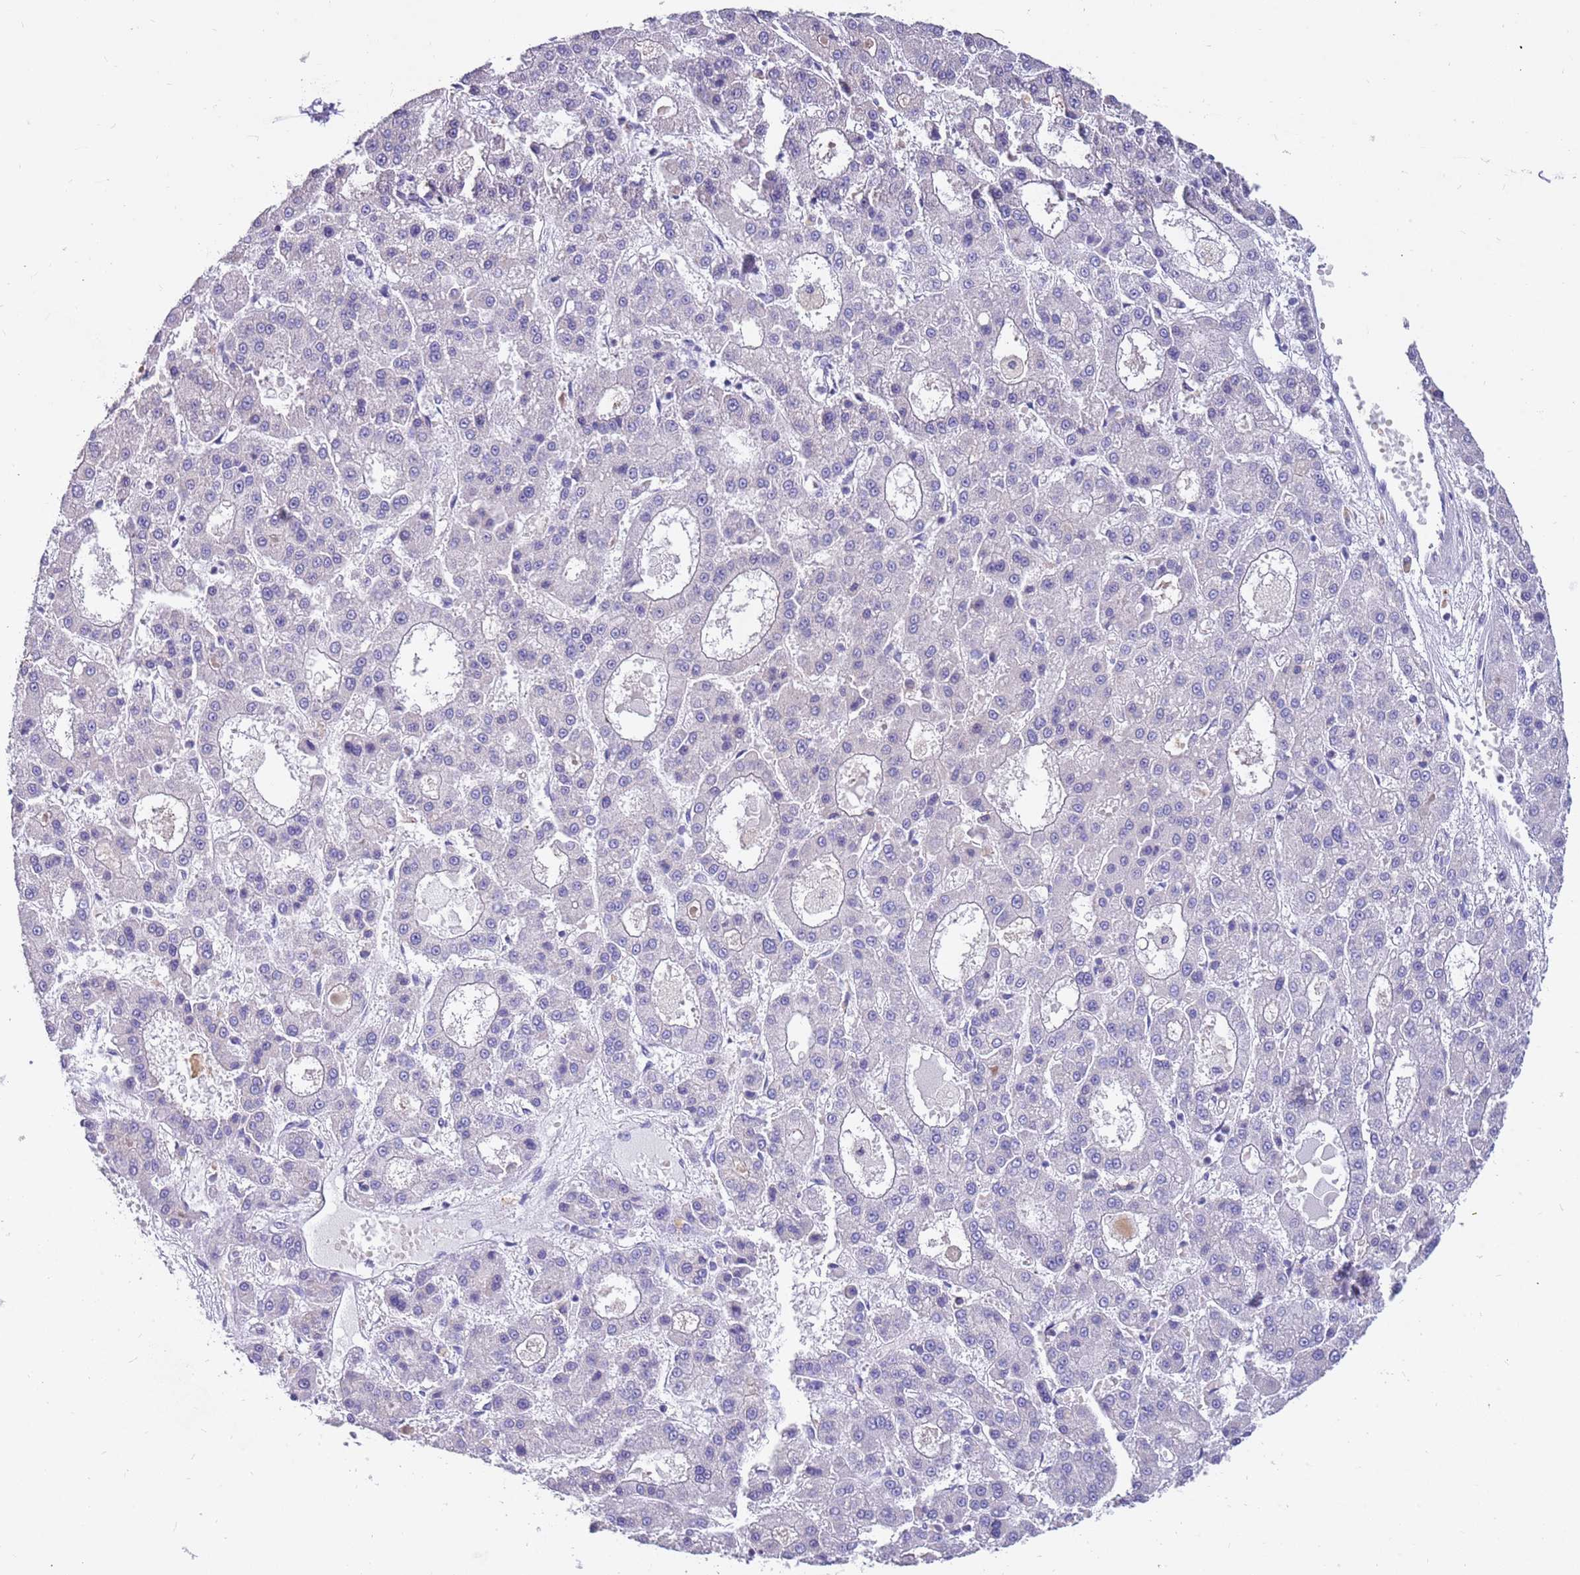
{"staining": {"intensity": "negative", "quantity": "none", "location": "none"}, "tissue": "liver cancer", "cell_type": "Tumor cells", "image_type": "cancer", "snomed": [{"axis": "morphology", "description": "Carcinoma, Hepatocellular, NOS"}, {"axis": "topography", "description": "Liver"}], "caption": "IHC histopathology image of neoplastic tissue: liver cancer stained with DAB (3,3'-diaminobenzidine) exhibits no significant protein positivity in tumor cells.", "gene": "RHCG", "patient": {"sex": "male", "age": 70}}